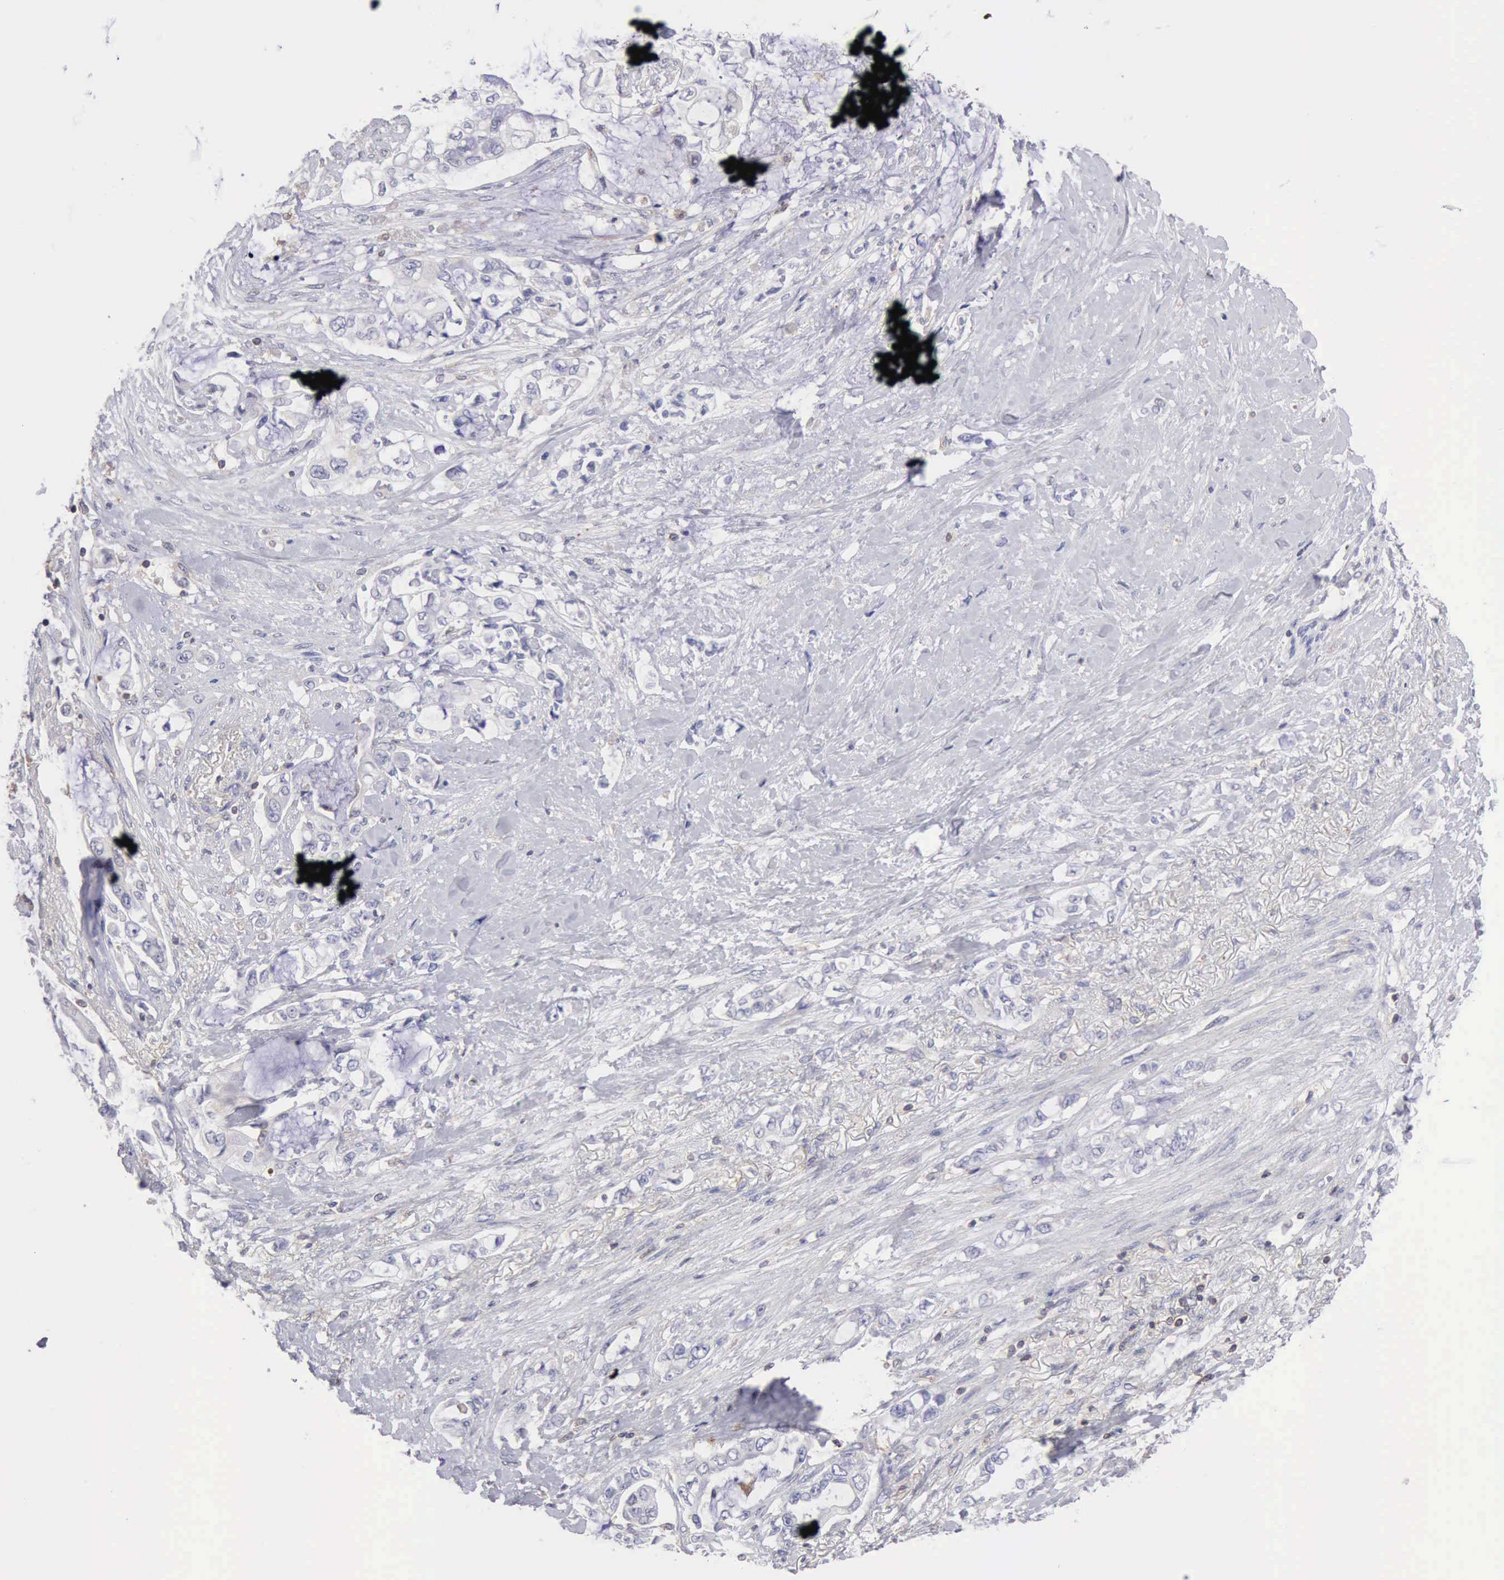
{"staining": {"intensity": "negative", "quantity": "none", "location": "none"}, "tissue": "pancreatic cancer", "cell_type": "Tumor cells", "image_type": "cancer", "snomed": [{"axis": "morphology", "description": "Adenocarcinoma, NOS"}, {"axis": "topography", "description": "Pancreas"}], "caption": "DAB immunohistochemical staining of human adenocarcinoma (pancreatic) reveals no significant expression in tumor cells. (DAB (3,3'-diaminobenzidine) immunohistochemistry (IHC) visualized using brightfield microscopy, high magnification).", "gene": "SASH3", "patient": {"sex": "female", "age": 70}}